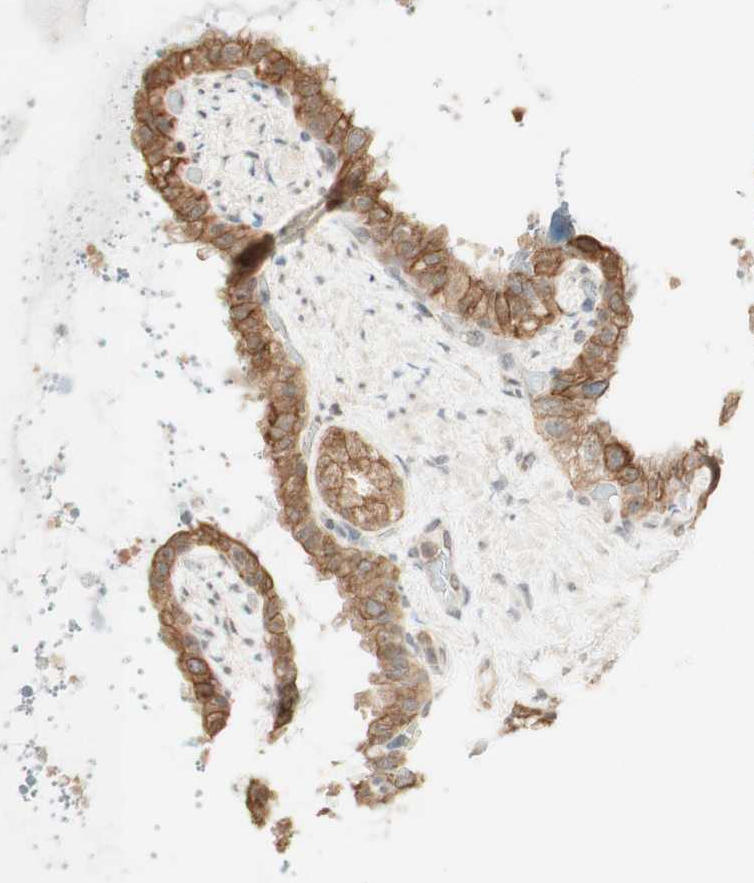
{"staining": {"intensity": "strong", "quantity": ">75%", "location": "cytoplasmic/membranous"}, "tissue": "seminal vesicle", "cell_type": "Glandular cells", "image_type": "normal", "snomed": [{"axis": "morphology", "description": "Normal tissue, NOS"}, {"axis": "topography", "description": "Seminal veicle"}], "caption": "The histopathology image exhibits immunohistochemical staining of benign seminal vesicle. There is strong cytoplasmic/membranous positivity is present in approximately >75% of glandular cells.", "gene": "SPINT2", "patient": {"sex": "male", "age": 68}}